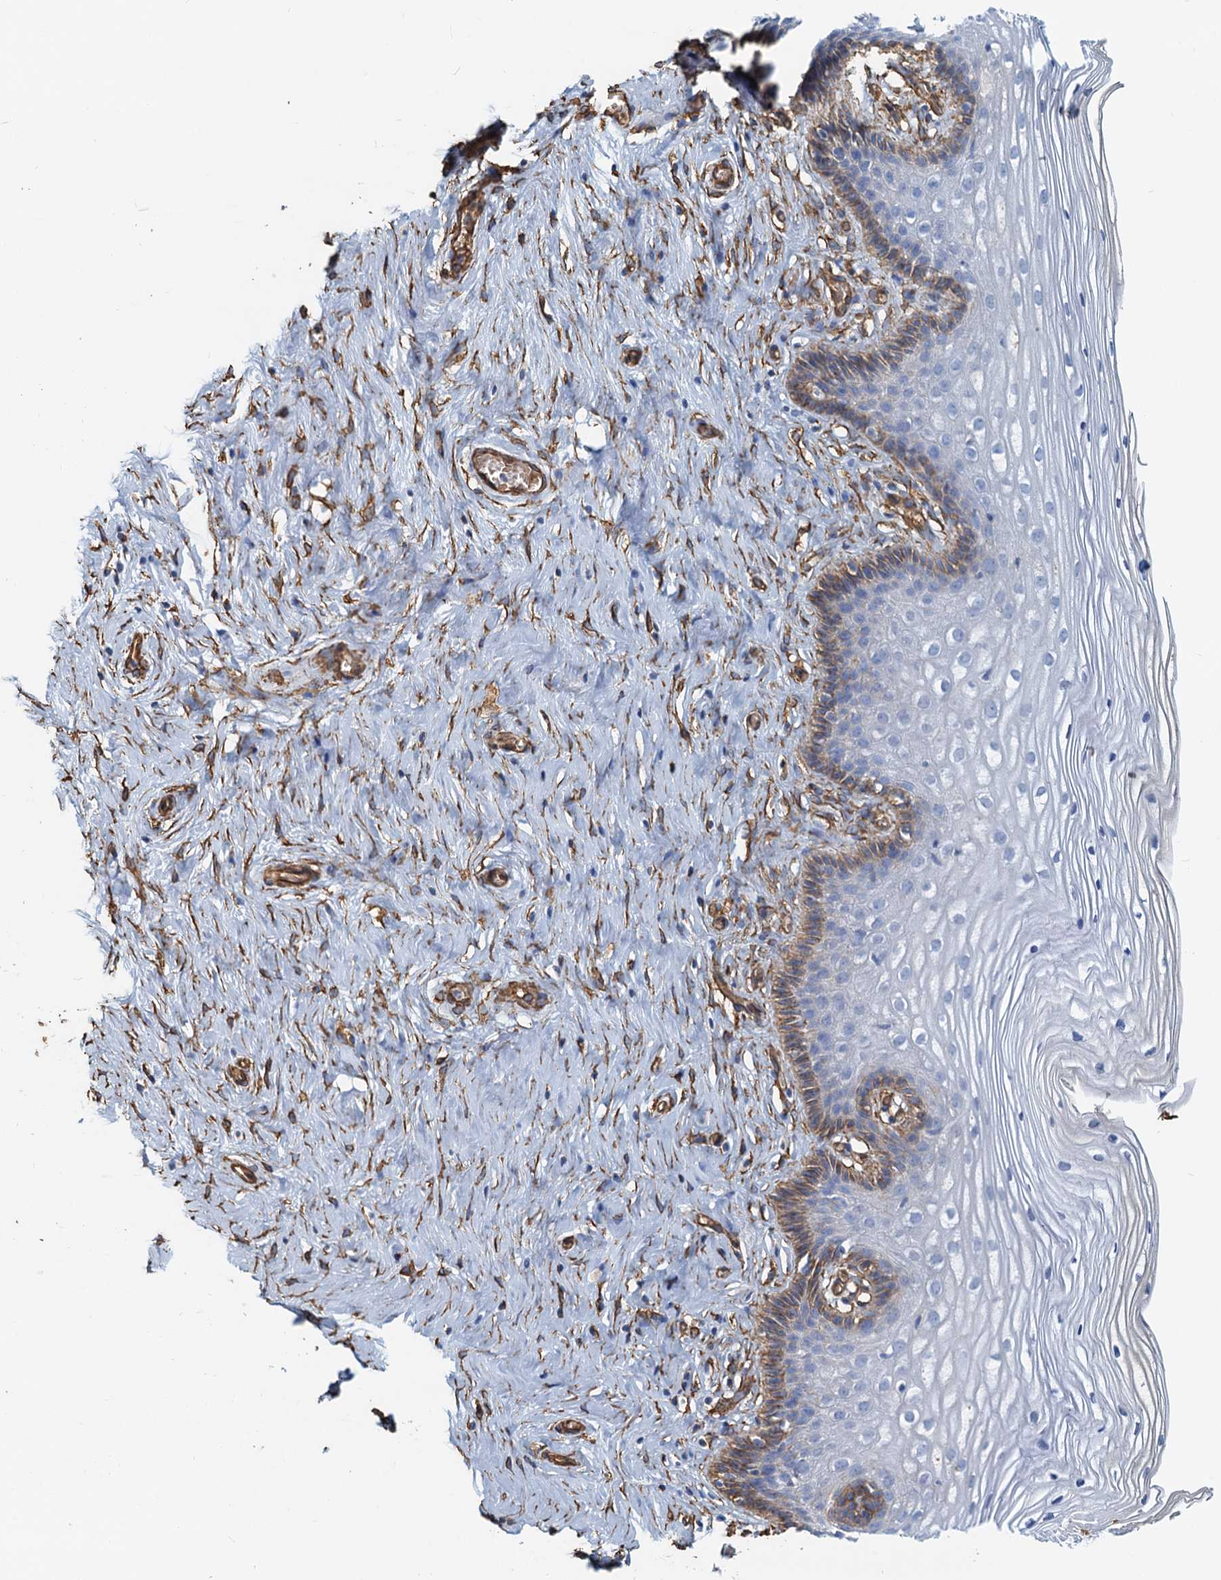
{"staining": {"intensity": "negative", "quantity": "none", "location": "none"}, "tissue": "cervix", "cell_type": "Glandular cells", "image_type": "normal", "snomed": [{"axis": "morphology", "description": "Normal tissue, NOS"}, {"axis": "topography", "description": "Cervix"}], "caption": "High power microscopy photomicrograph of an immunohistochemistry photomicrograph of normal cervix, revealing no significant expression in glandular cells.", "gene": "DGKG", "patient": {"sex": "female", "age": 33}}